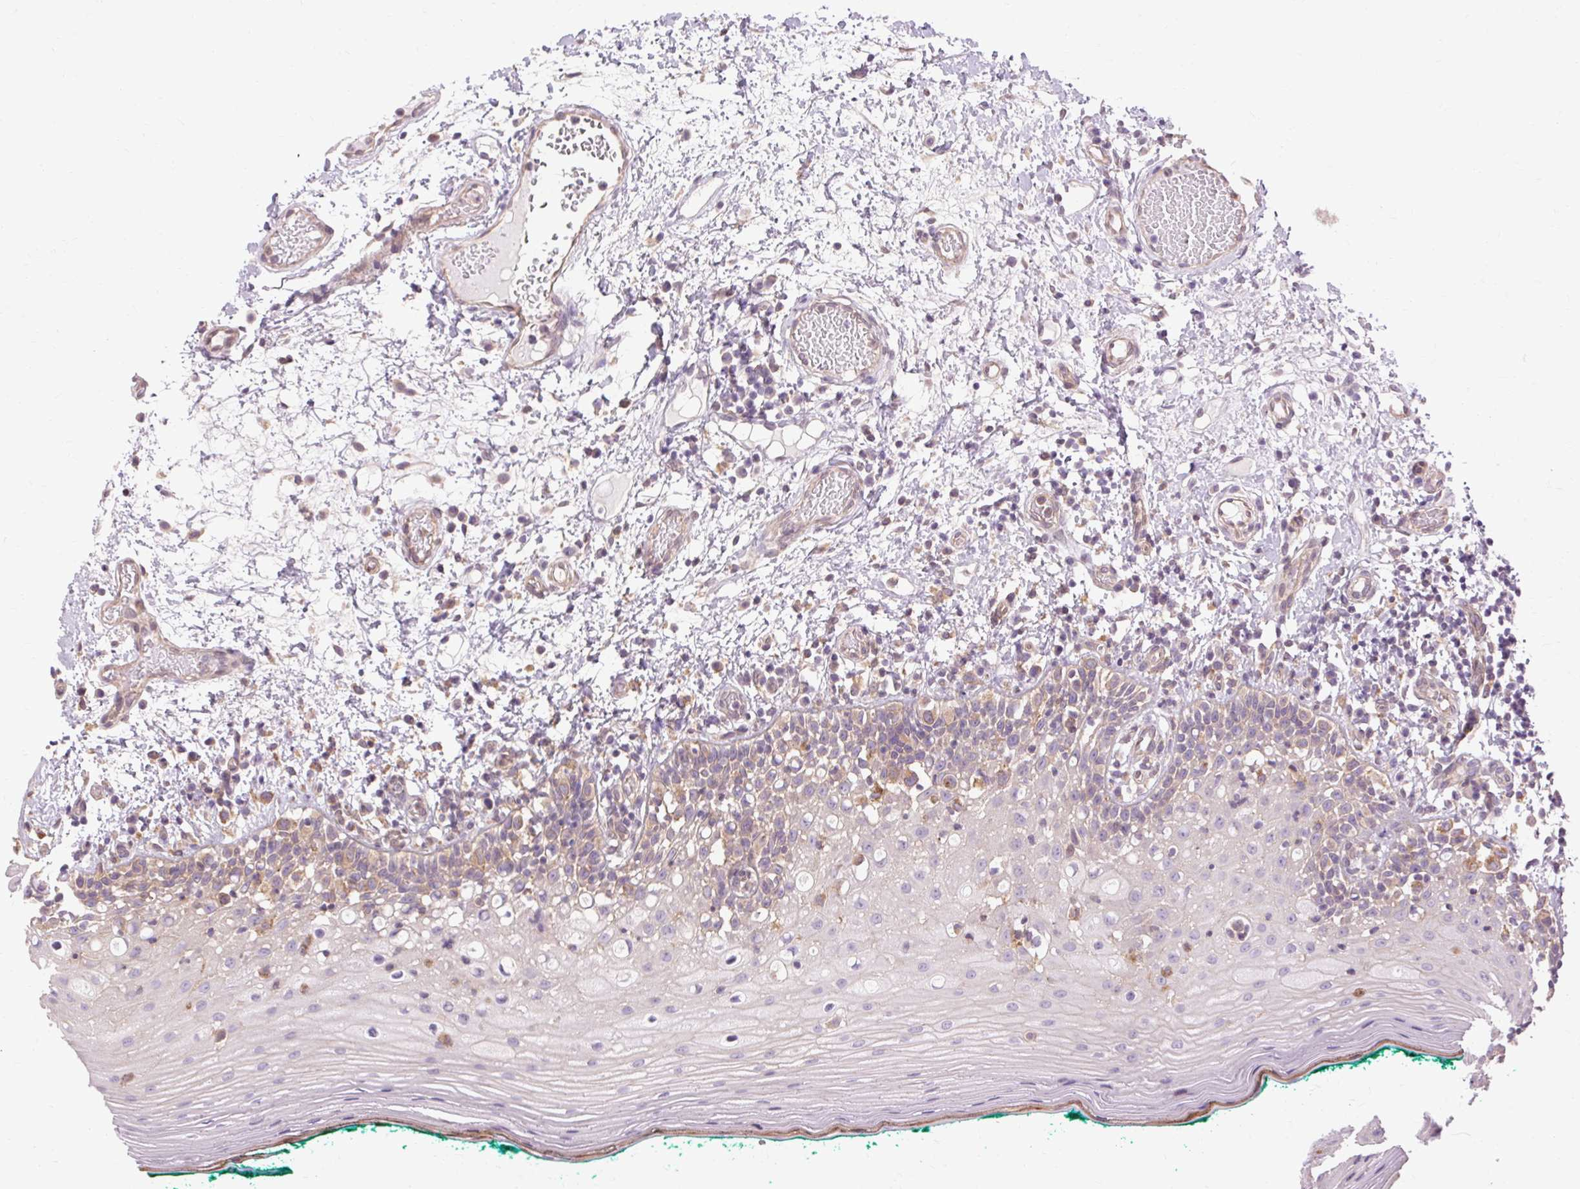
{"staining": {"intensity": "weak", "quantity": "<25%", "location": "cytoplasmic/membranous"}, "tissue": "oral mucosa", "cell_type": "Squamous epithelial cells", "image_type": "normal", "snomed": [{"axis": "morphology", "description": "Normal tissue, NOS"}, {"axis": "topography", "description": "Oral tissue"}], "caption": "Immunohistochemistry of benign human oral mucosa reveals no staining in squamous epithelial cells.", "gene": "TM6SF1", "patient": {"sex": "female", "age": 83}}